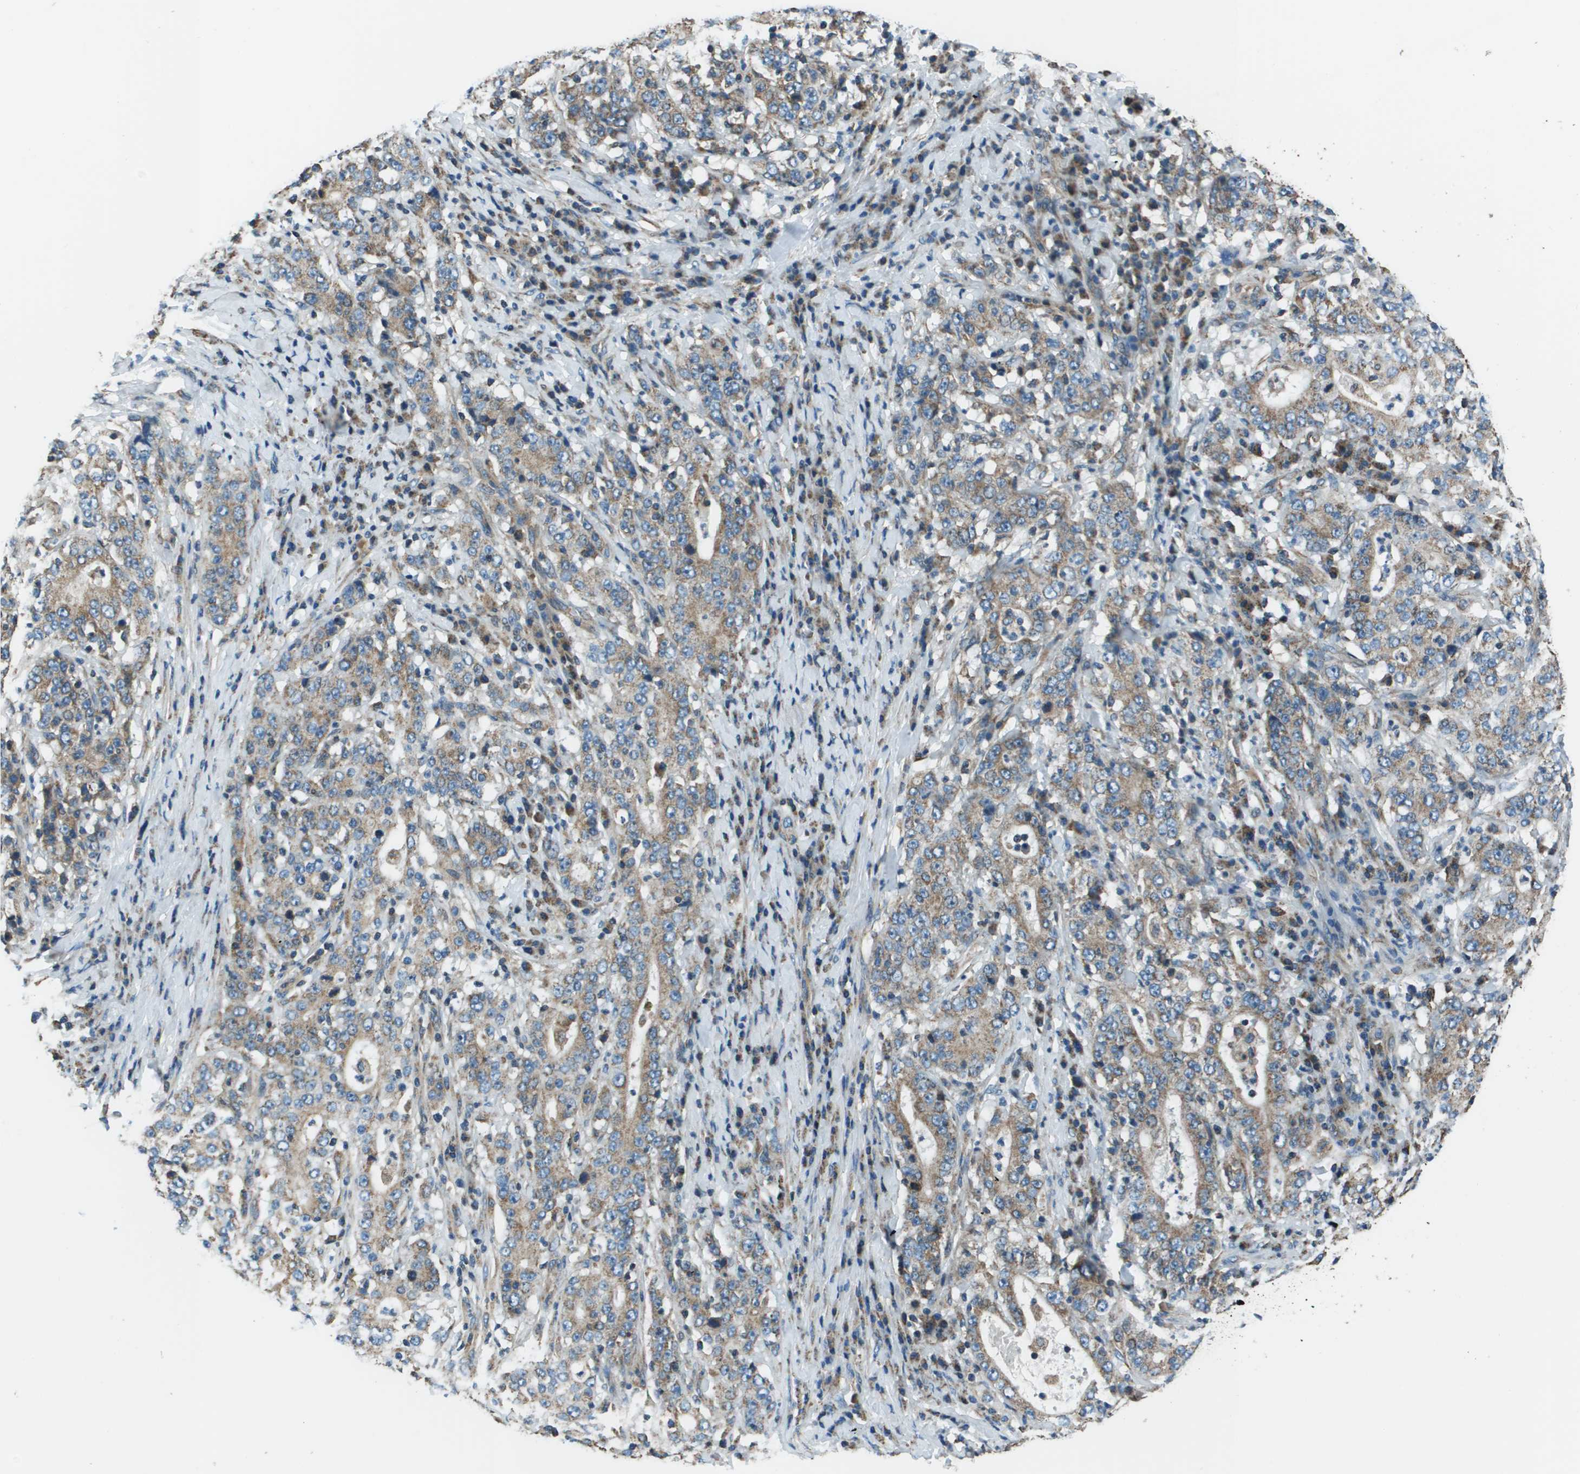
{"staining": {"intensity": "weak", "quantity": ">75%", "location": "cytoplasmic/membranous"}, "tissue": "stomach cancer", "cell_type": "Tumor cells", "image_type": "cancer", "snomed": [{"axis": "morphology", "description": "Normal tissue, NOS"}, {"axis": "morphology", "description": "Adenocarcinoma, NOS"}, {"axis": "topography", "description": "Stomach, upper"}, {"axis": "topography", "description": "Stomach"}], "caption": "Weak cytoplasmic/membranous protein positivity is appreciated in about >75% of tumor cells in stomach cancer (adenocarcinoma).", "gene": "TMEM51", "patient": {"sex": "male", "age": 59}}